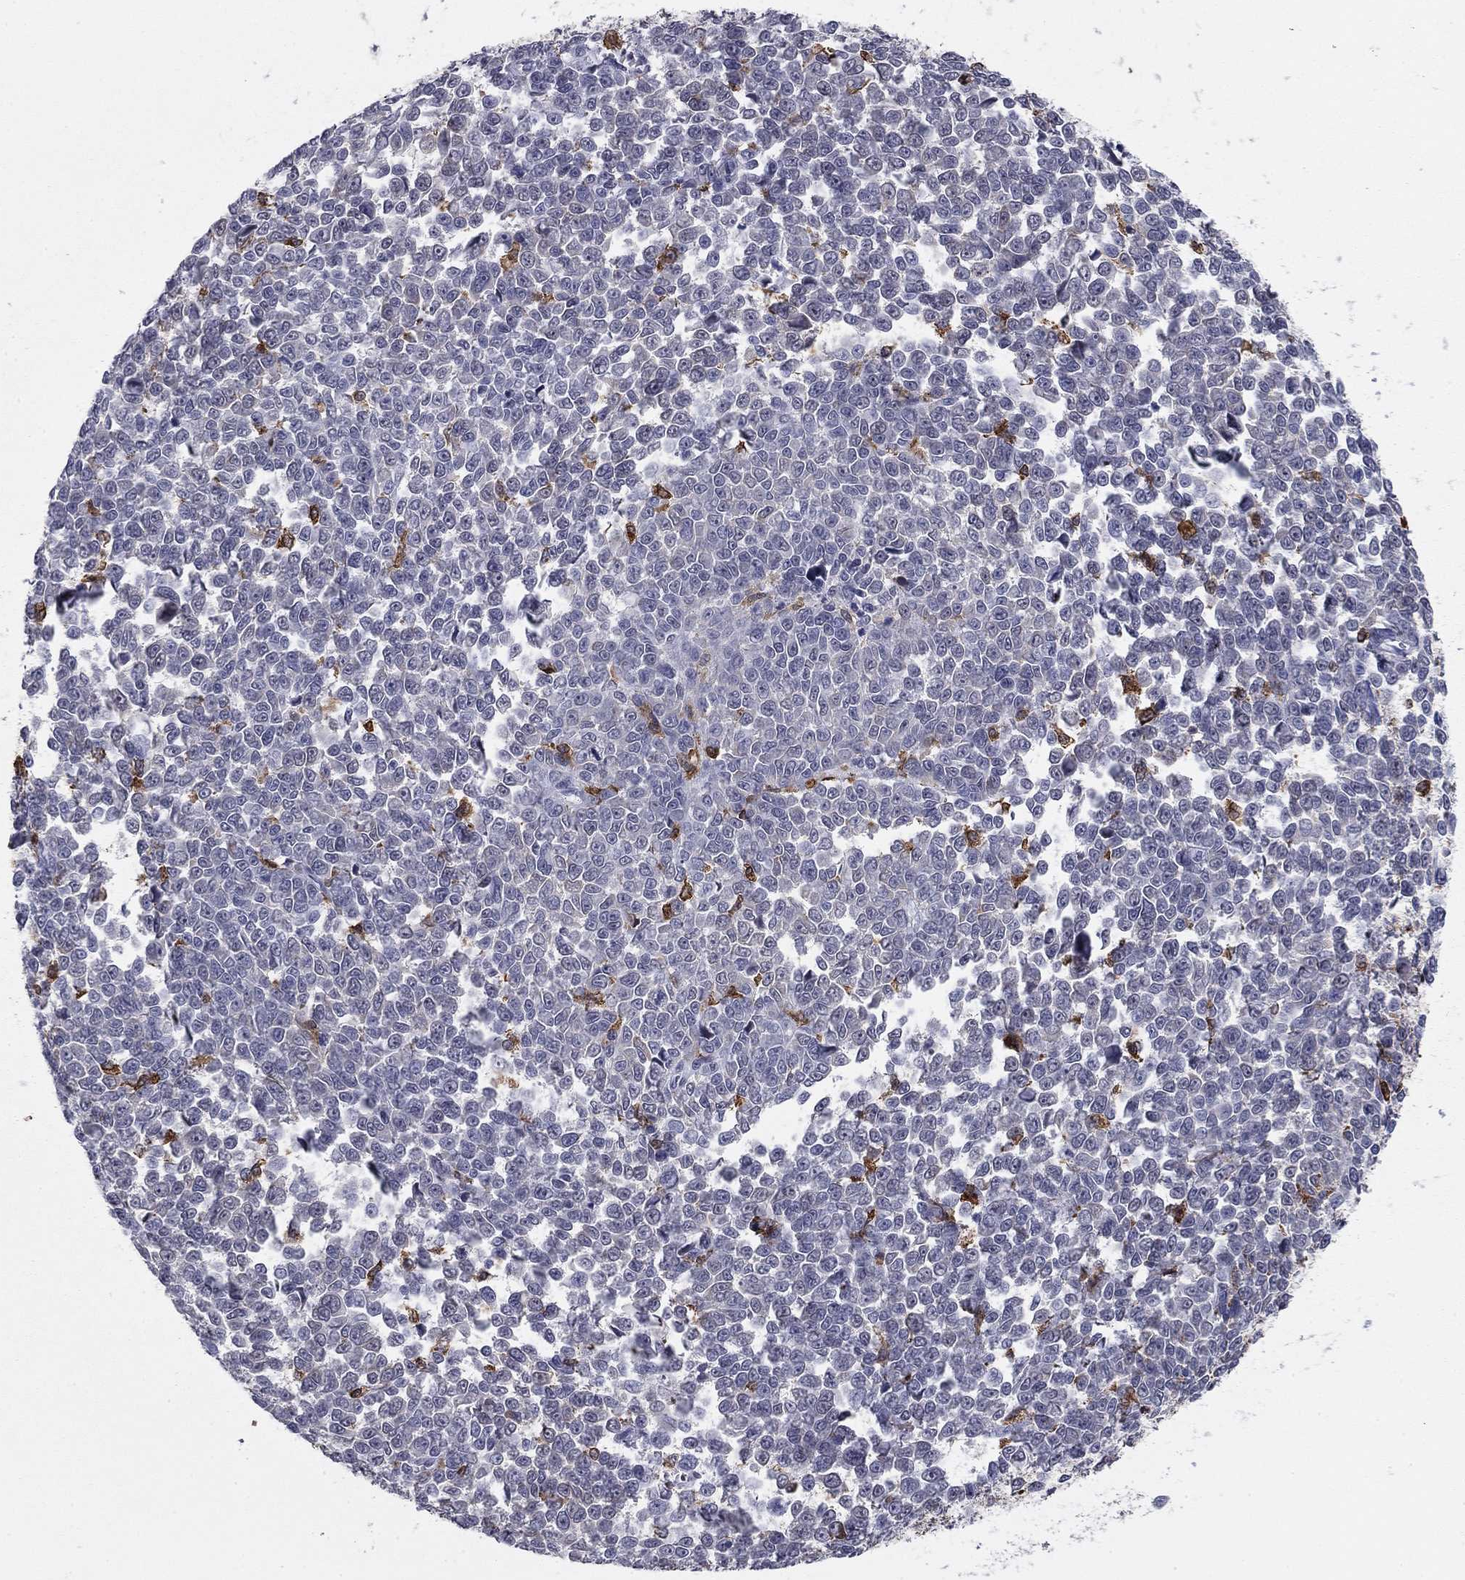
{"staining": {"intensity": "negative", "quantity": "none", "location": "none"}, "tissue": "melanoma", "cell_type": "Tumor cells", "image_type": "cancer", "snomed": [{"axis": "morphology", "description": "Malignant melanoma, NOS"}, {"axis": "topography", "description": "Skin"}], "caption": "Micrograph shows no protein staining in tumor cells of melanoma tissue.", "gene": "PLCB2", "patient": {"sex": "female", "age": 95}}